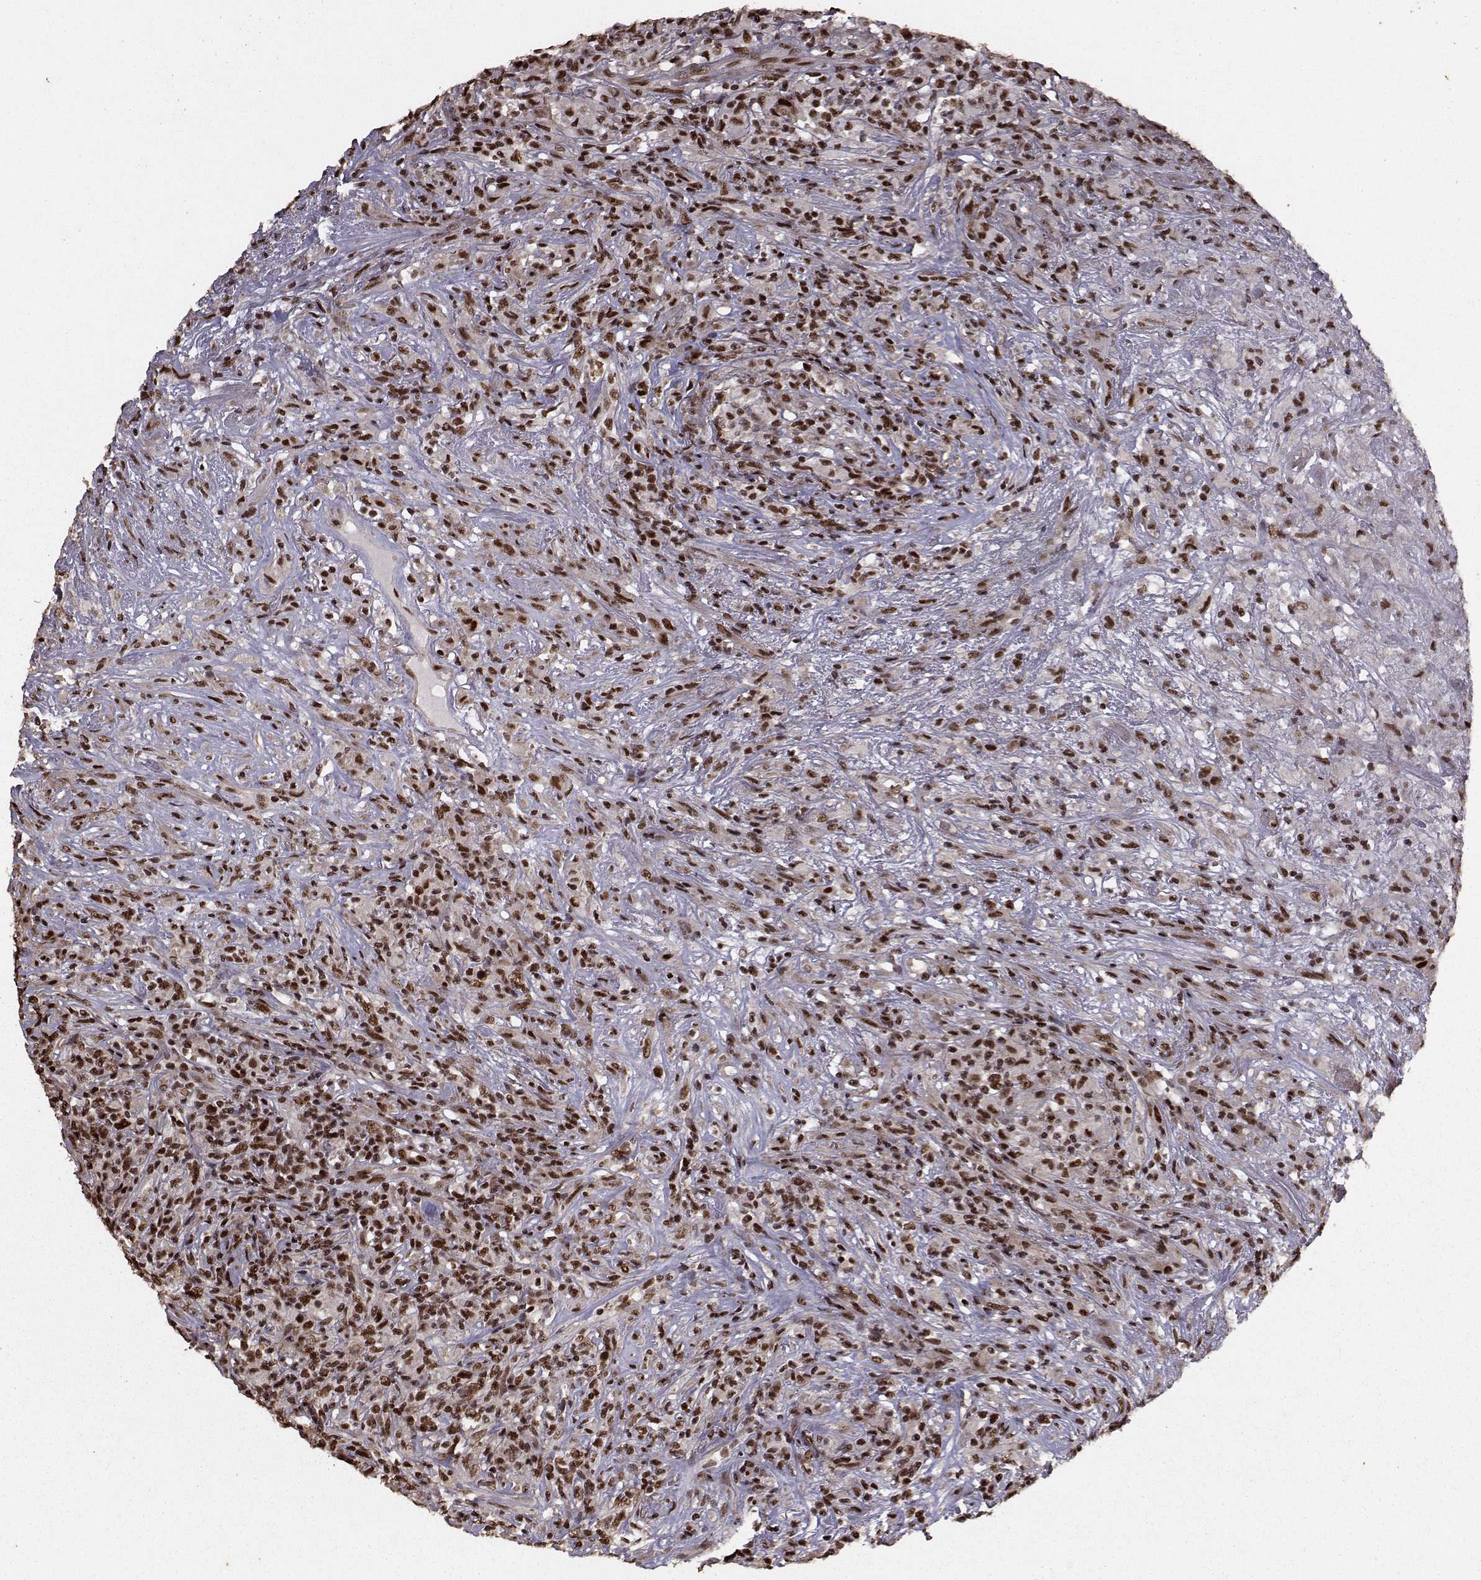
{"staining": {"intensity": "strong", "quantity": ">75%", "location": "nuclear"}, "tissue": "lymphoma", "cell_type": "Tumor cells", "image_type": "cancer", "snomed": [{"axis": "morphology", "description": "Malignant lymphoma, non-Hodgkin's type, High grade"}, {"axis": "topography", "description": "Lung"}], "caption": "The immunohistochemical stain shows strong nuclear expression in tumor cells of high-grade malignant lymphoma, non-Hodgkin's type tissue.", "gene": "SF1", "patient": {"sex": "male", "age": 79}}